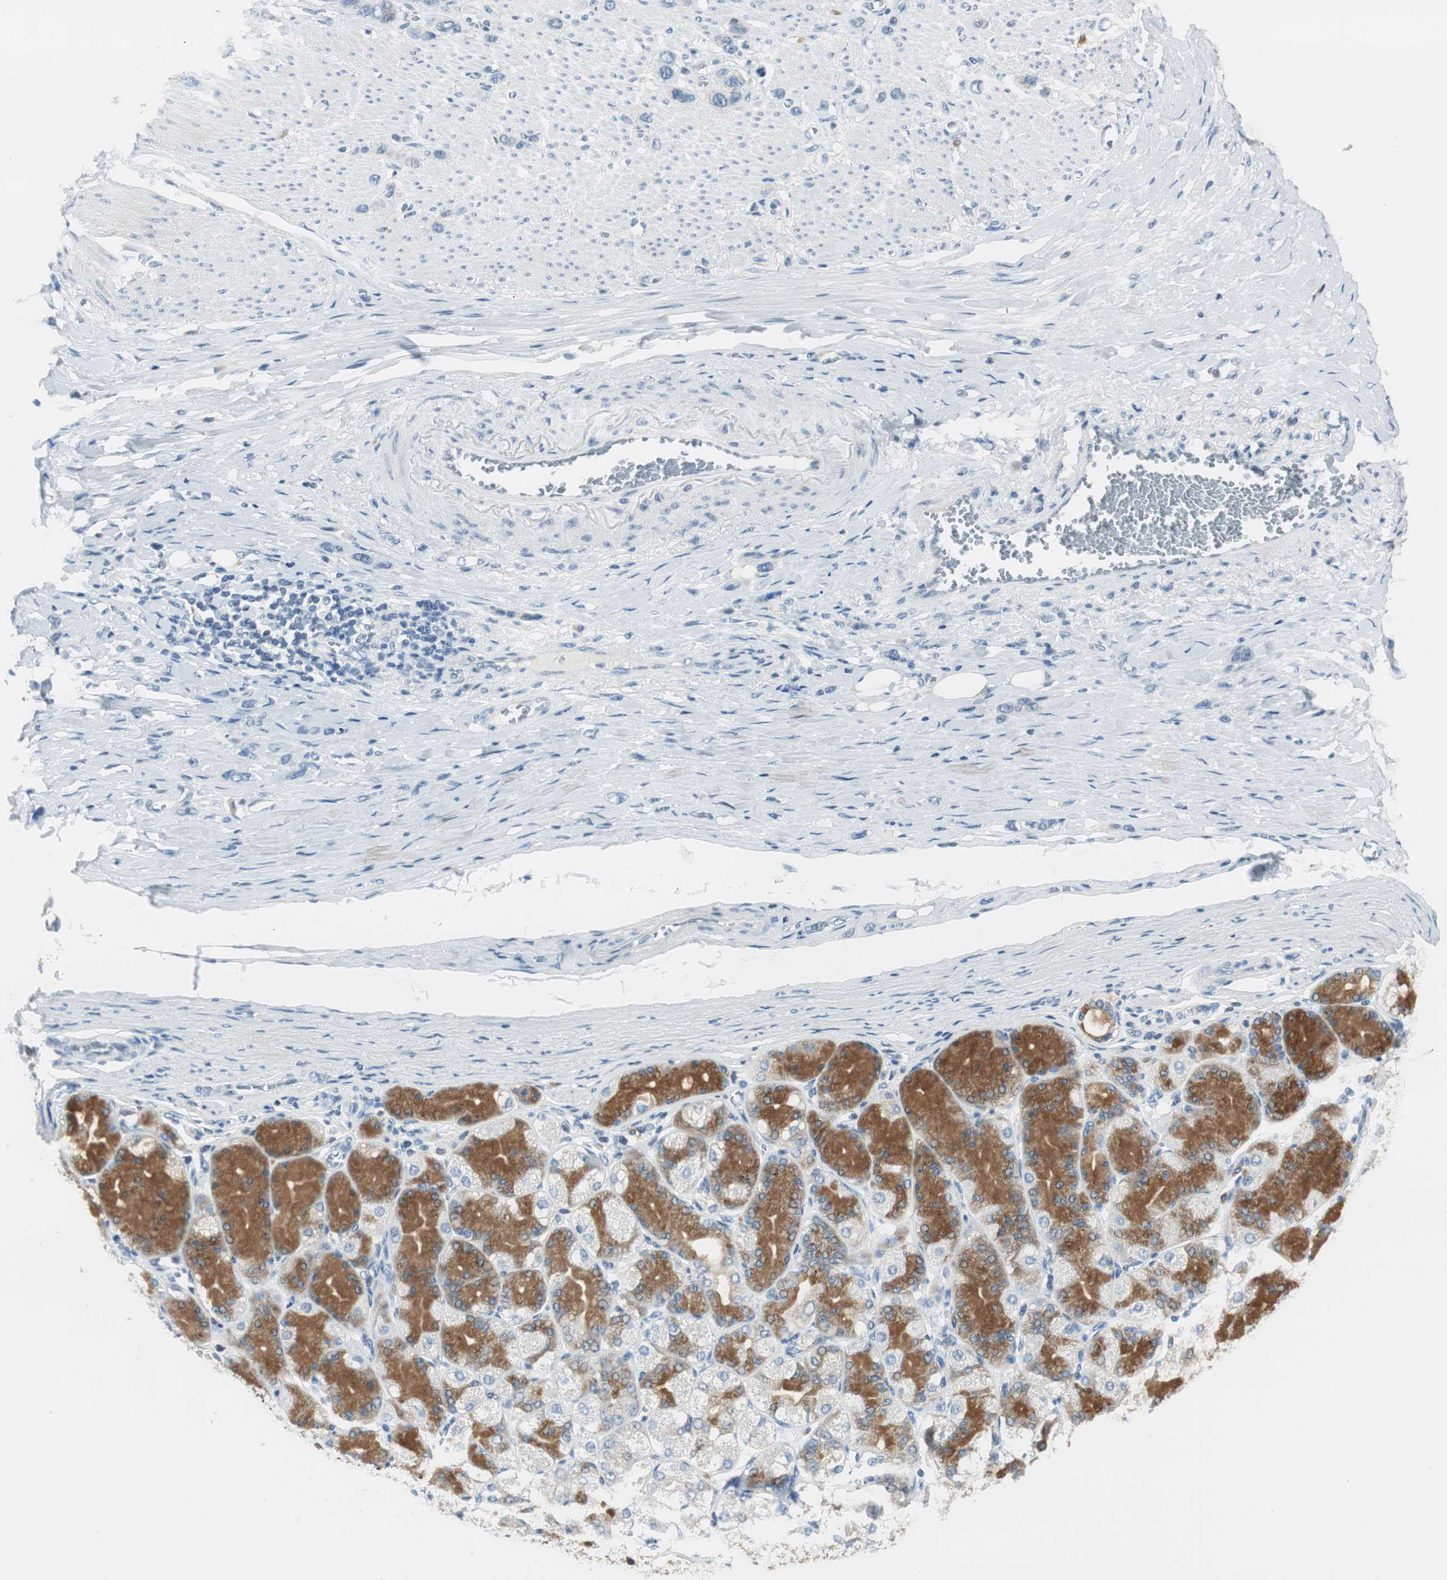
{"staining": {"intensity": "negative", "quantity": "none", "location": "none"}, "tissue": "stomach cancer", "cell_type": "Tumor cells", "image_type": "cancer", "snomed": [{"axis": "morphology", "description": "Normal tissue, NOS"}, {"axis": "morphology", "description": "Adenocarcinoma, NOS"}, {"axis": "morphology", "description": "Adenocarcinoma, High grade"}, {"axis": "topography", "description": "Stomach, upper"}, {"axis": "topography", "description": "Stomach"}], "caption": "An image of human adenocarcinoma (stomach) is negative for staining in tumor cells.", "gene": "MSTO1", "patient": {"sex": "female", "age": 65}}